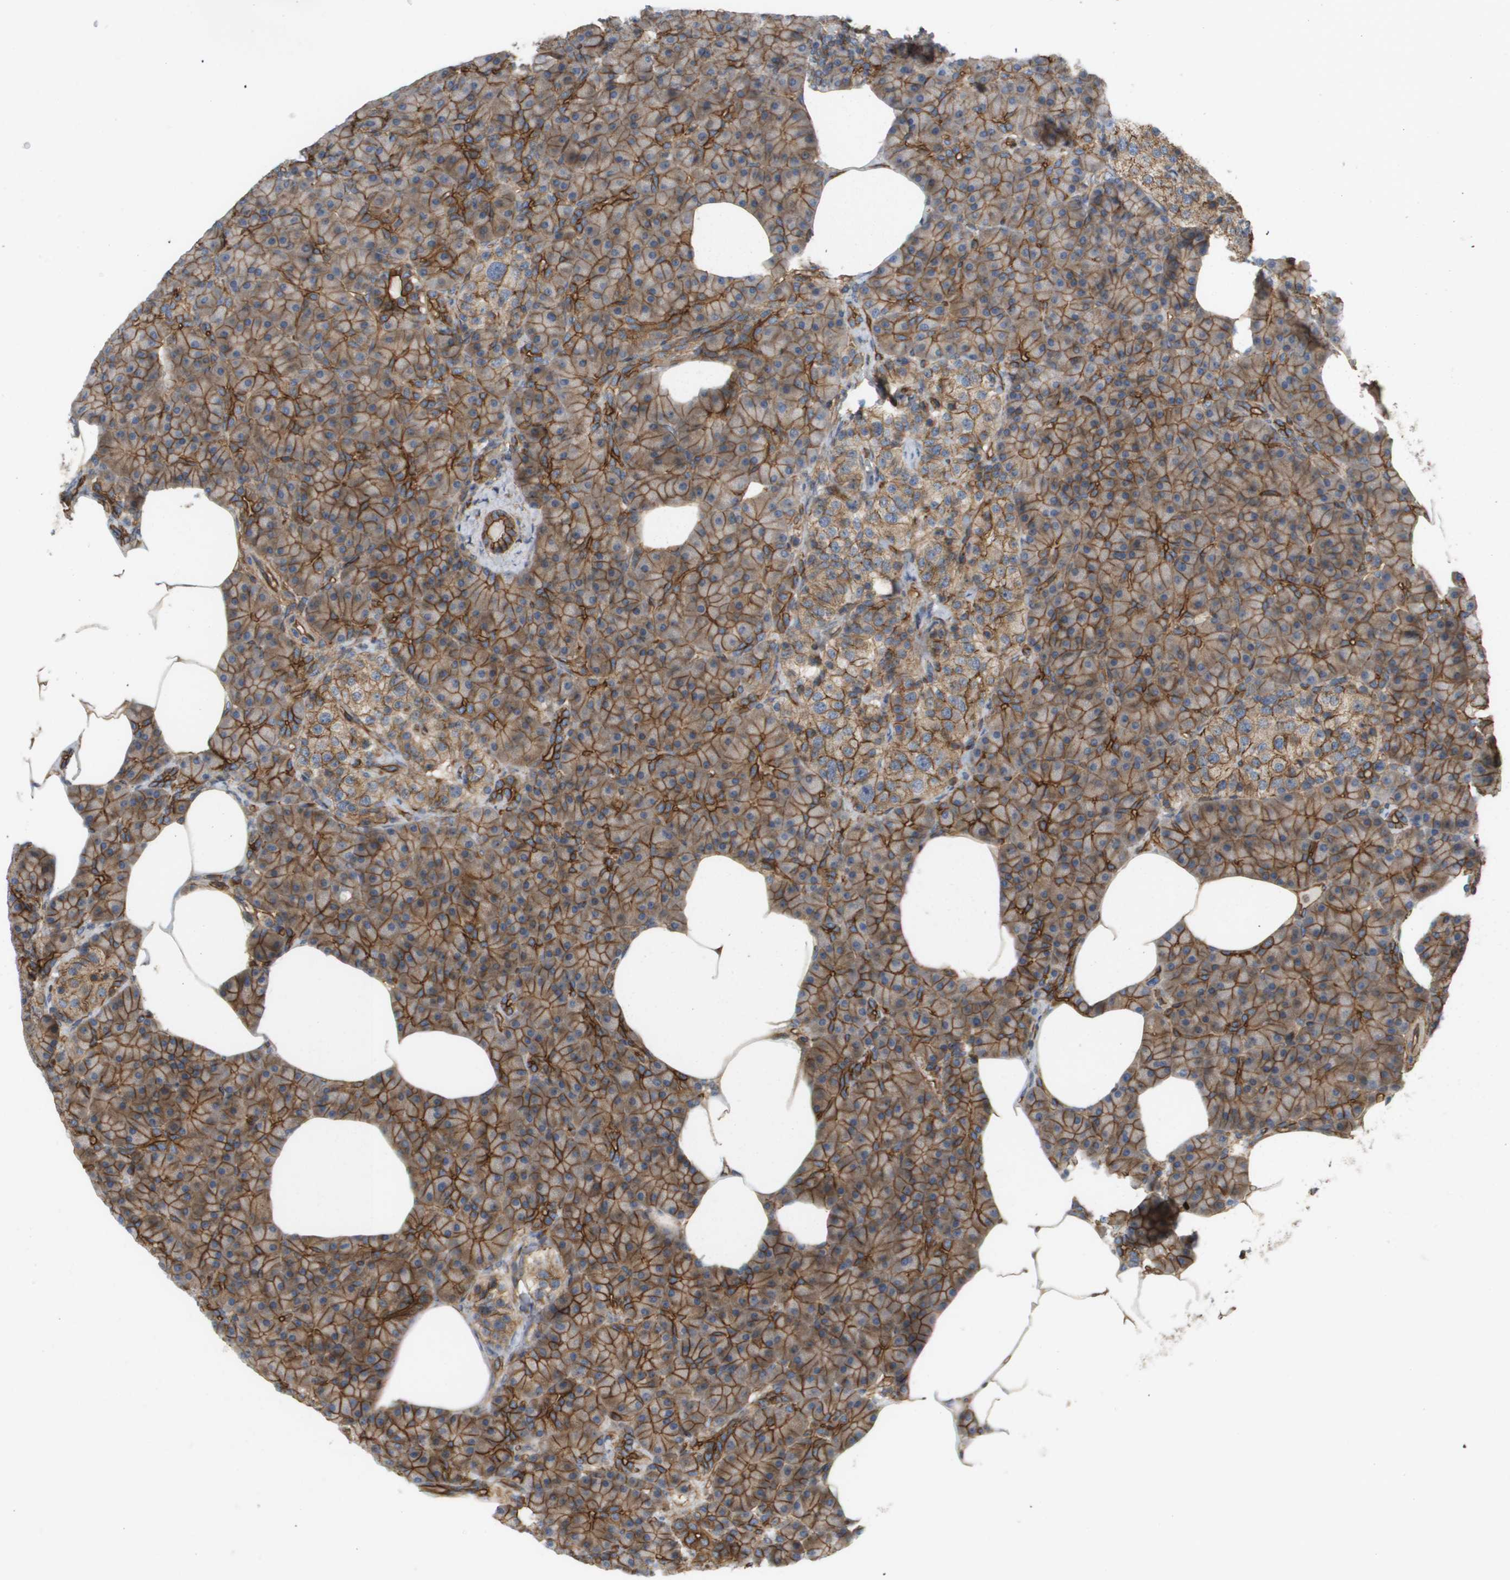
{"staining": {"intensity": "moderate", "quantity": ">75%", "location": "cytoplasmic/membranous"}, "tissue": "pancreas", "cell_type": "Exocrine glandular cells", "image_type": "normal", "snomed": [{"axis": "morphology", "description": "Normal tissue, NOS"}, {"axis": "topography", "description": "Pancreas"}], "caption": "Exocrine glandular cells display medium levels of moderate cytoplasmic/membranous expression in approximately >75% of cells in benign pancreas.", "gene": "SGMS2", "patient": {"sex": "female", "age": 70}}